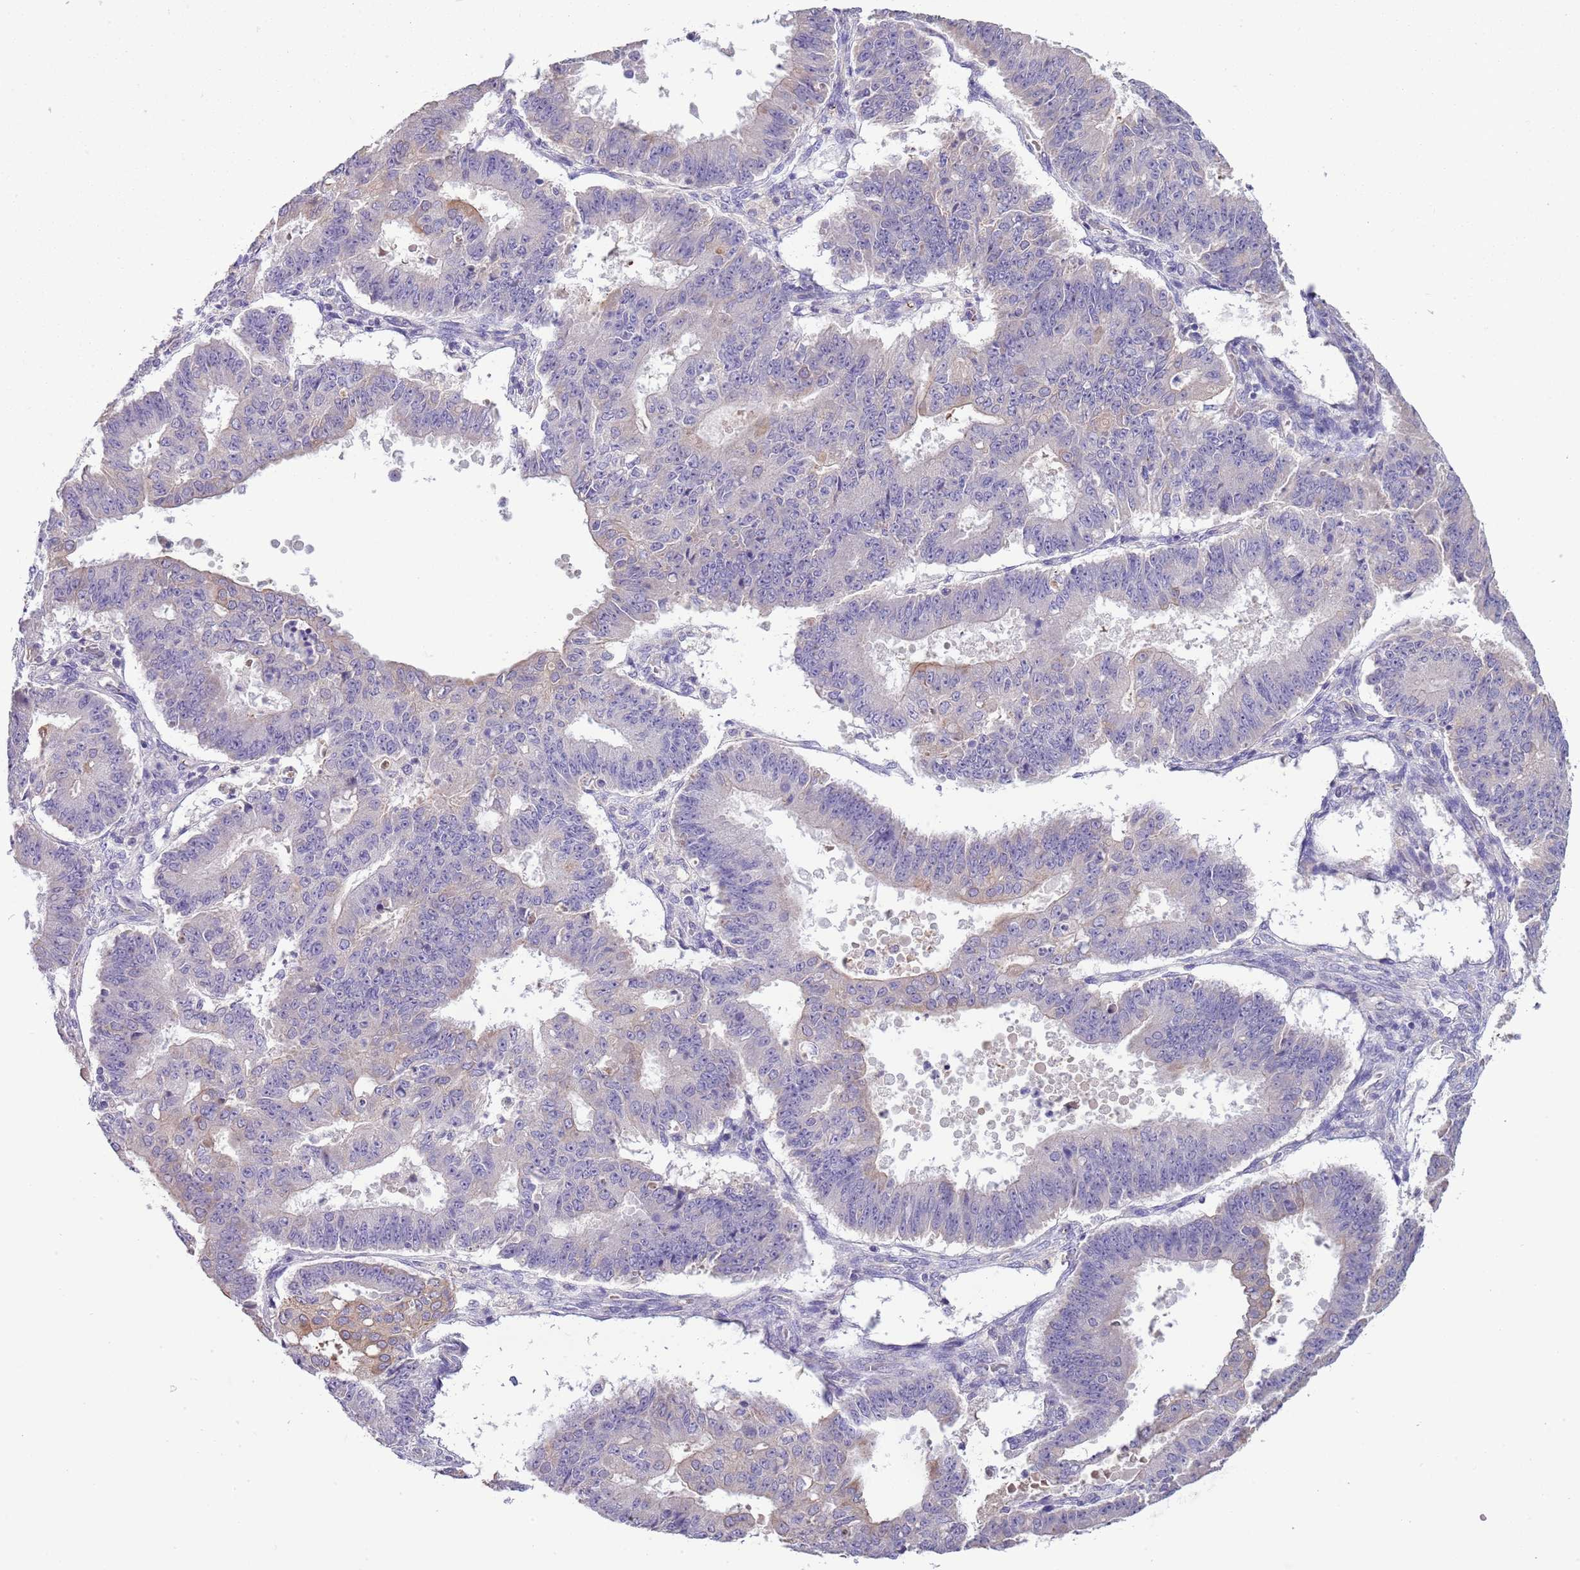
{"staining": {"intensity": "negative", "quantity": "none", "location": "none"}, "tissue": "ovarian cancer", "cell_type": "Tumor cells", "image_type": "cancer", "snomed": [{"axis": "morphology", "description": "Carcinoma, endometroid"}, {"axis": "topography", "description": "Appendix"}, {"axis": "topography", "description": "Ovary"}], "caption": "This is a micrograph of immunohistochemistry (IHC) staining of ovarian cancer, which shows no staining in tumor cells.", "gene": "HES3", "patient": {"sex": "female", "age": 42}}